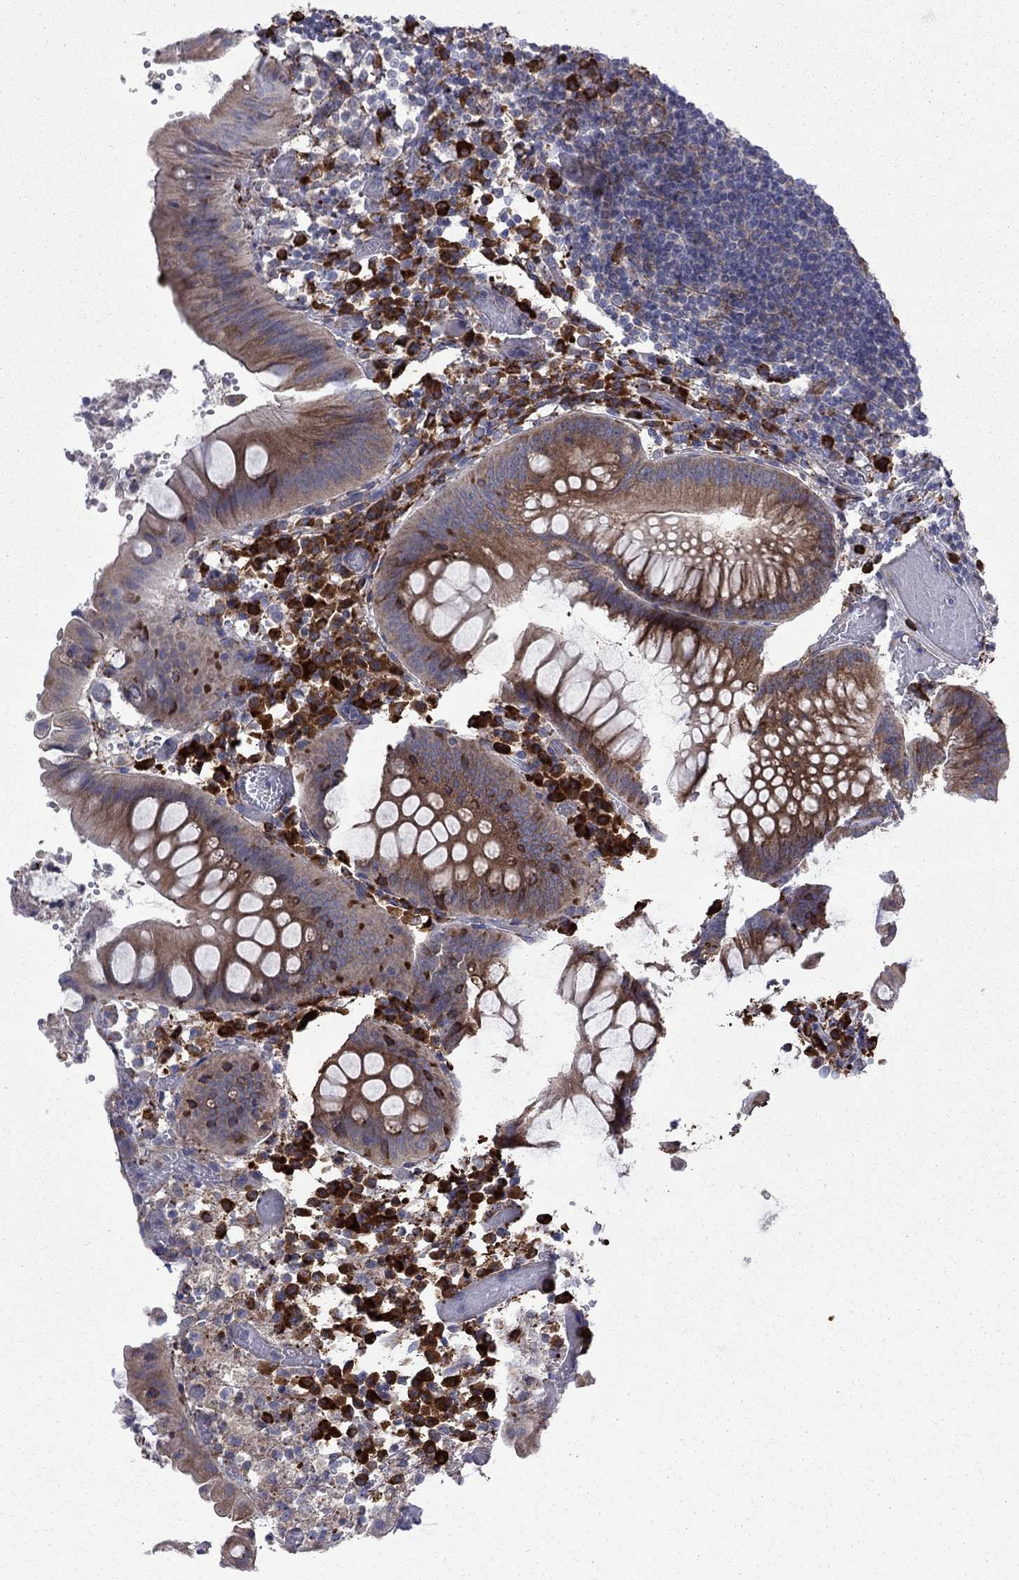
{"staining": {"intensity": "moderate", "quantity": "25%-75%", "location": "cytoplasmic/membranous"}, "tissue": "appendix", "cell_type": "Glandular cells", "image_type": "normal", "snomed": [{"axis": "morphology", "description": "Normal tissue, NOS"}, {"axis": "morphology", "description": "Inflammation, NOS"}, {"axis": "topography", "description": "Appendix"}], "caption": "Appendix stained with DAB (3,3'-diaminobenzidine) immunohistochemistry (IHC) shows medium levels of moderate cytoplasmic/membranous staining in about 25%-75% of glandular cells. (DAB (3,3'-diaminobenzidine) IHC, brown staining for protein, blue staining for nuclei).", "gene": "ASNS", "patient": {"sex": "male", "age": 16}}